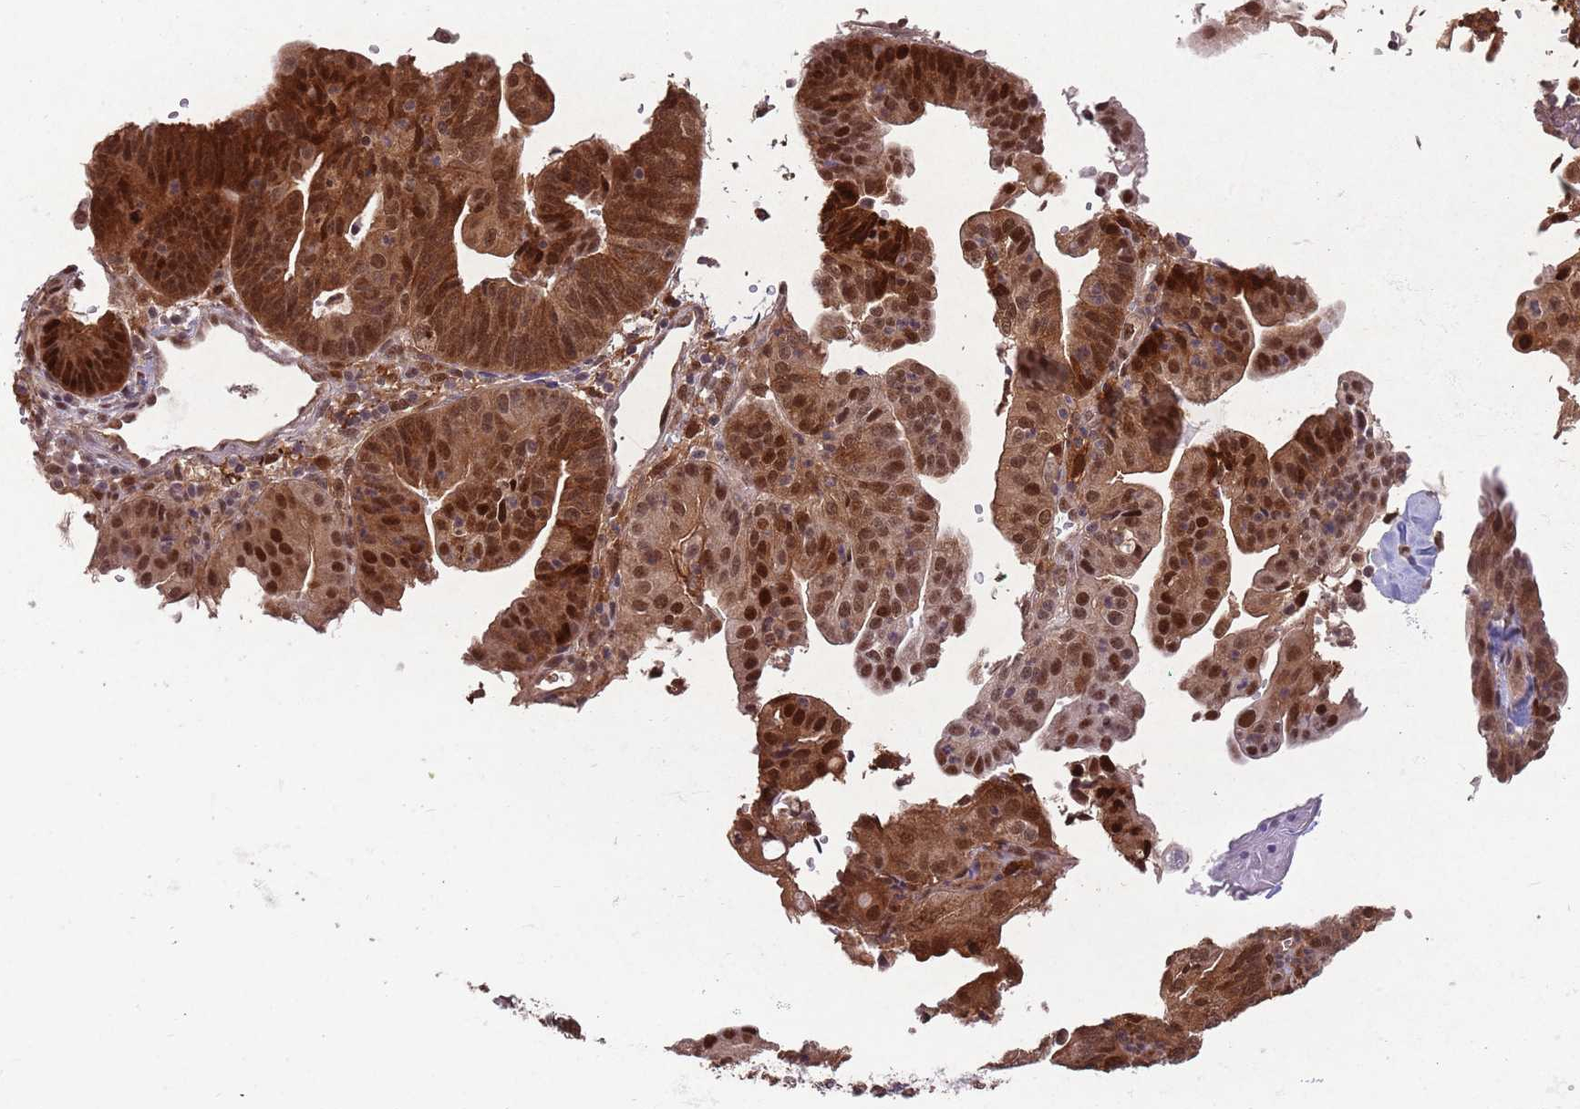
{"staining": {"intensity": "strong", "quantity": ">75%", "location": "cytoplasmic/membranous,nuclear"}, "tissue": "endometrial cancer", "cell_type": "Tumor cells", "image_type": "cancer", "snomed": [{"axis": "morphology", "description": "Adenocarcinoma, NOS"}, {"axis": "topography", "description": "Endometrium"}], "caption": "The immunohistochemical stain labels strong cytoplasmic/membranous and nuclear positivity in tumor cells of endometrial adenocarcinoma tissue. (brown staining indicates protein expression, while blue staining denotes nuclei).", "gene": "ZNF639", "patient": {"sex": "female", "age": 56}}